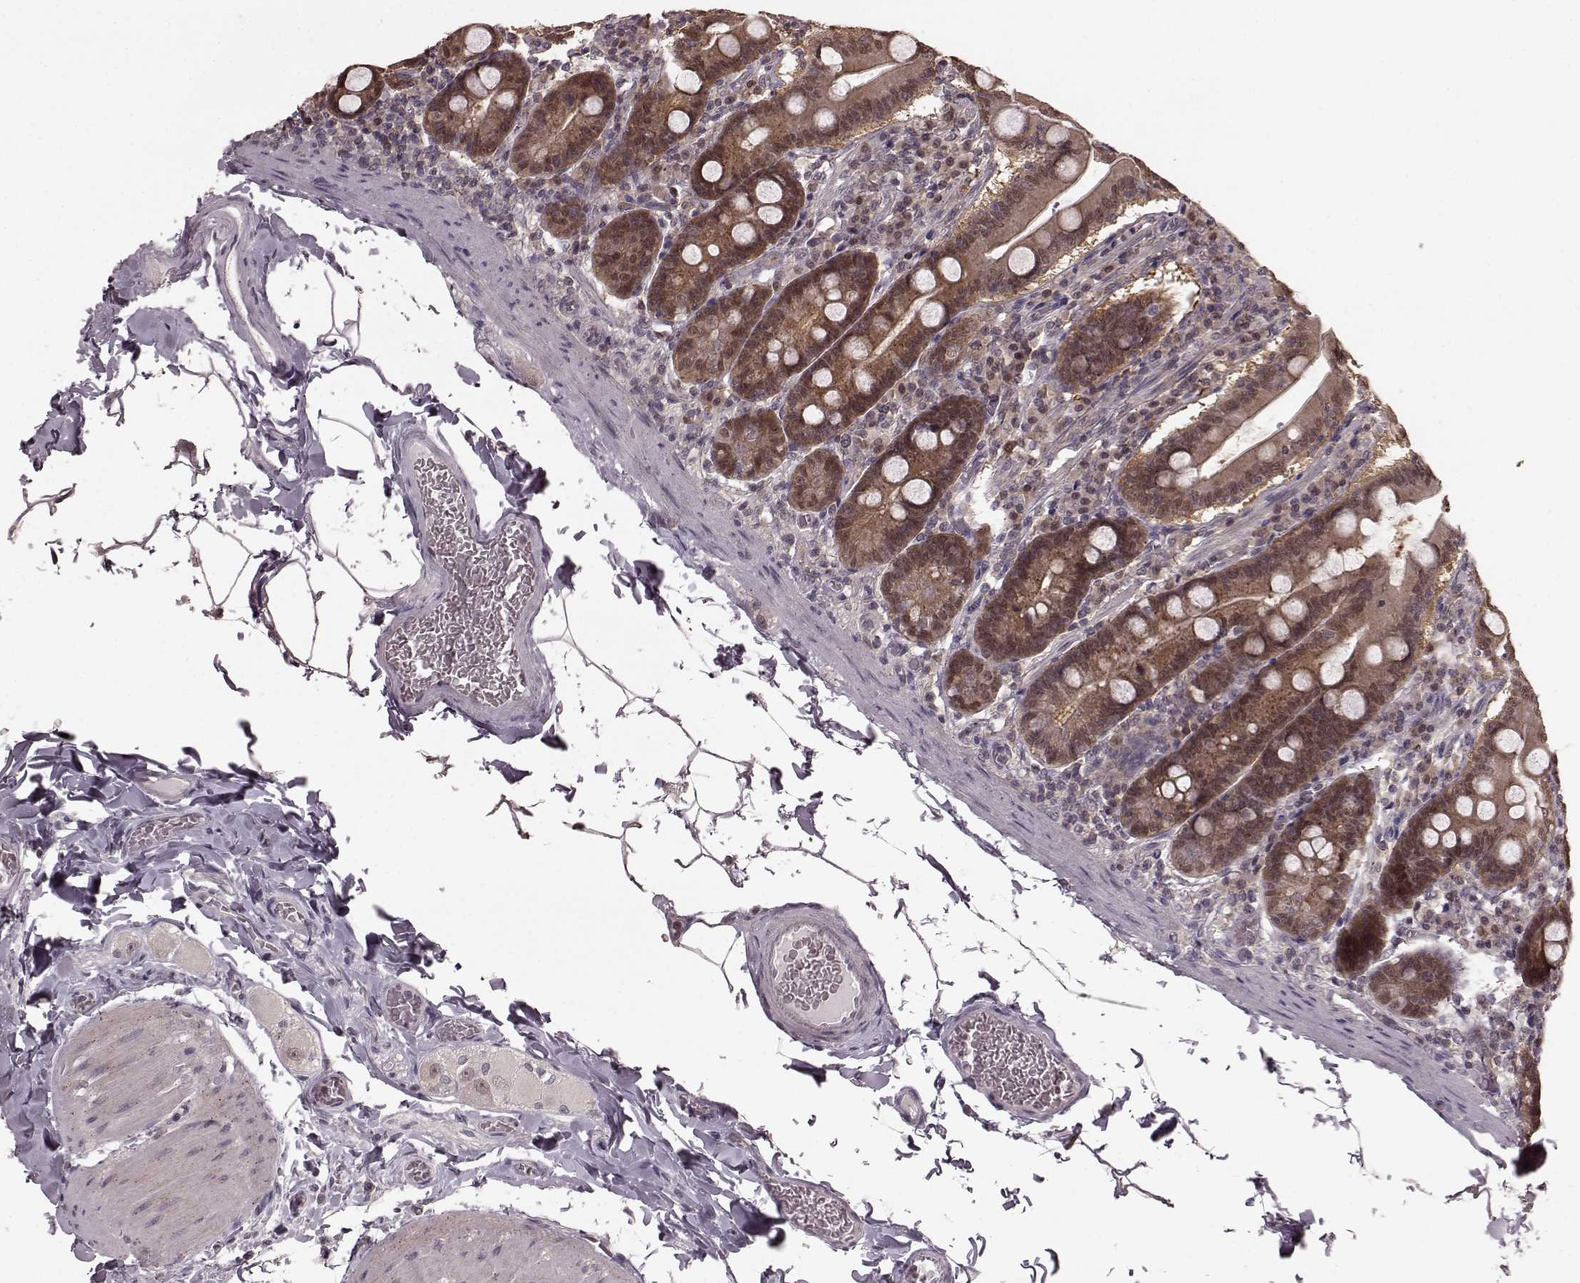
{"staining": {"intensity": "moderate", "quantity": ">75%", "location": "cytoplasmic/membranous"}, "tissue": "small intestine", "cell_type": "Glandular cells", "image_type": "normal", "snomed": [{"axis": "morphology", "description": "Normal tissue, NOS"}, {"axis": "topography", "description": "Small intestine"}], "caption": "Benign small intestine demonstrates moderate cytoplasmic/membranous positivity in about >75% of glandular cells Immunohistochemistry (ihc) stains the protein in brown and the nuclei are stained blue..", "gene": "GSS", "patient": {"sex": "male", "age": 37}}